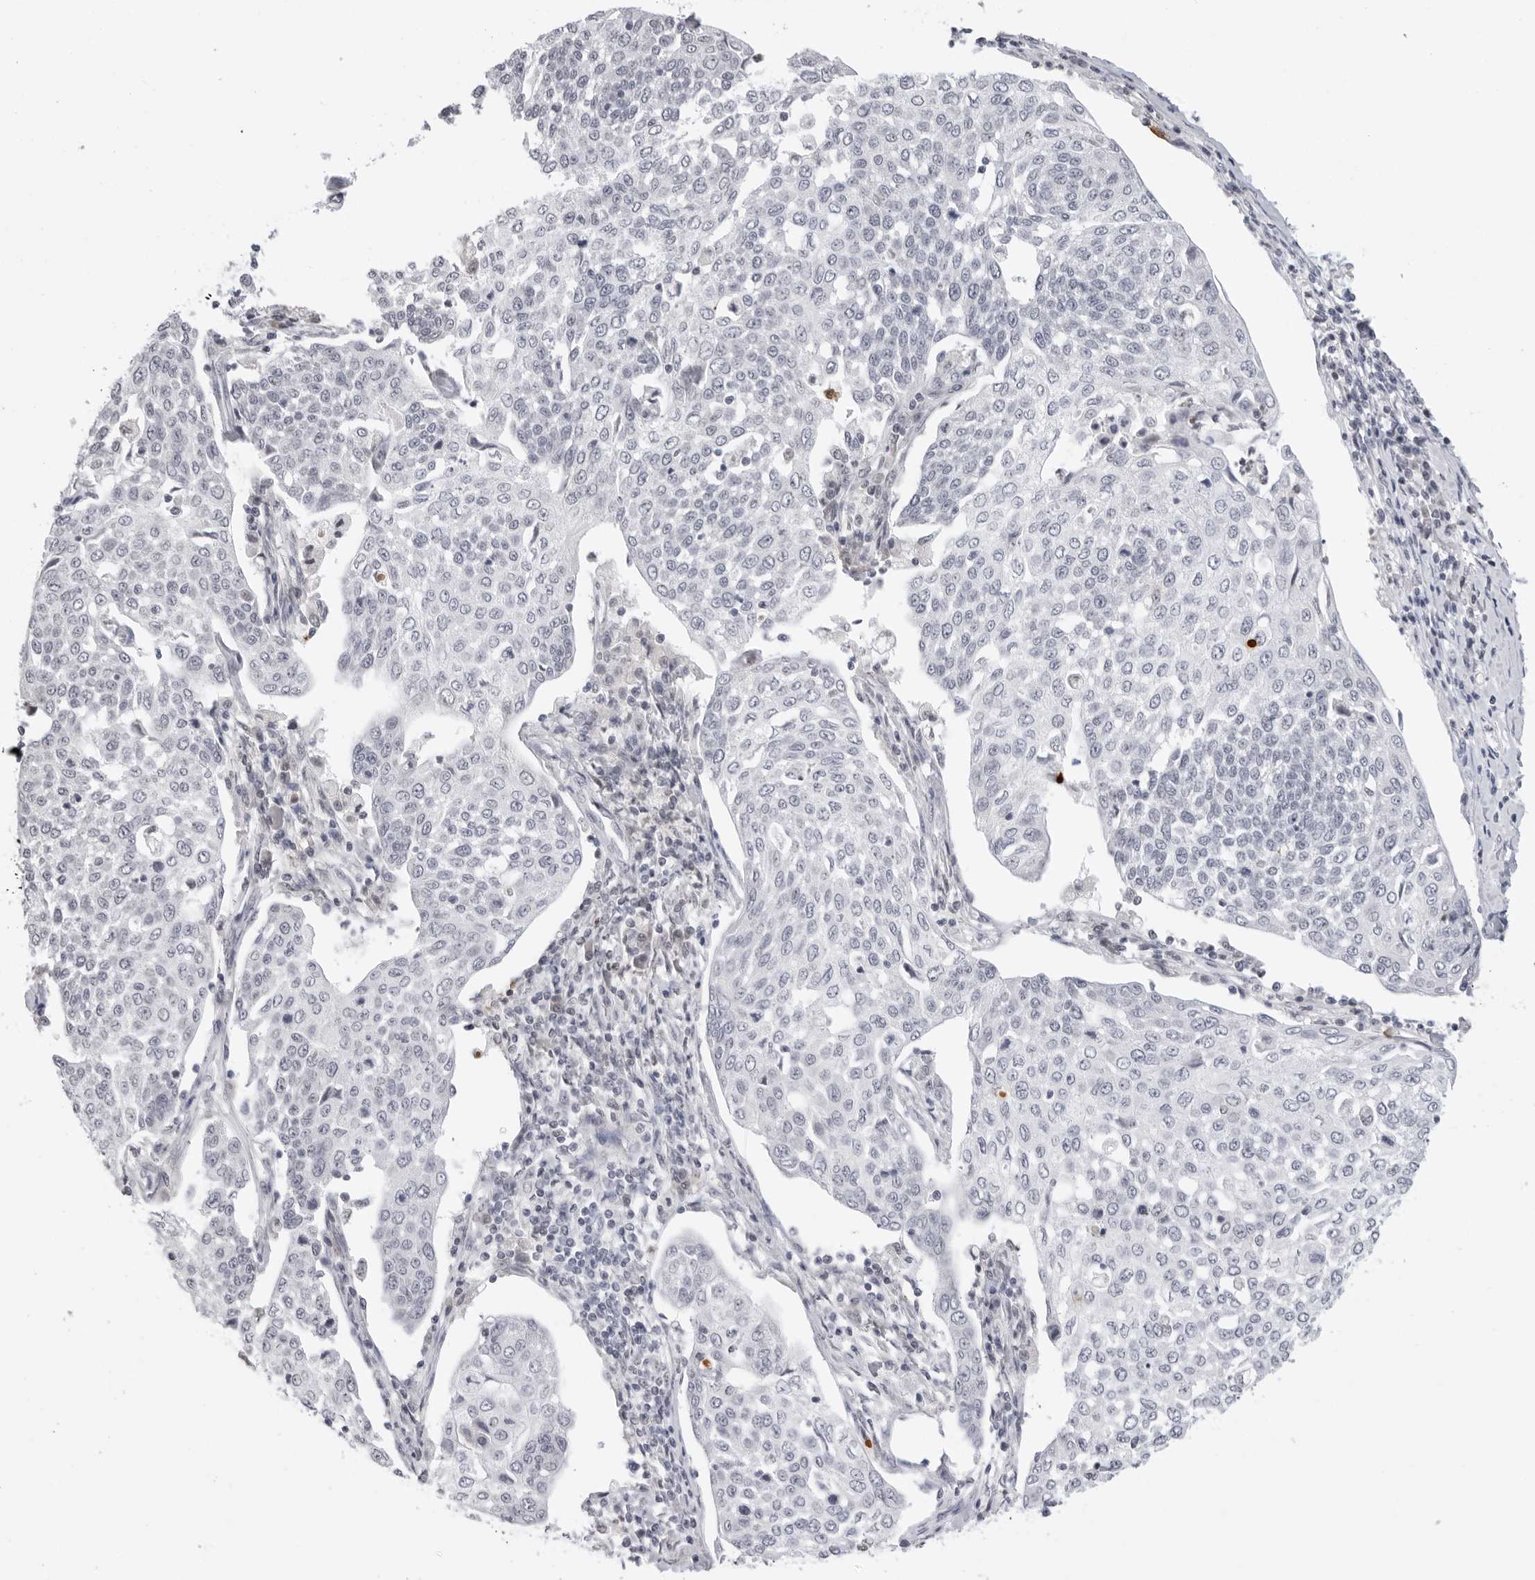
{"staining": {"intensity": "negative", "quantity": "none", "location": "none"}, "tissue": "cervical cancer", "cell_type": "Tumor cells", "image_type": "cancer", "snomed": [{"axis": "morphology", "description": "Squamous cell carcinoma, NOS"}, {"axis": "topography", "description": "Cervix"}], "caption": "The IHC histopathology image has no significant expression in tumor cells of squamous cell carcinoma (cervical) tissue.", "gene": "MSH6", "patient": {"sex": "female", "age": 34}}